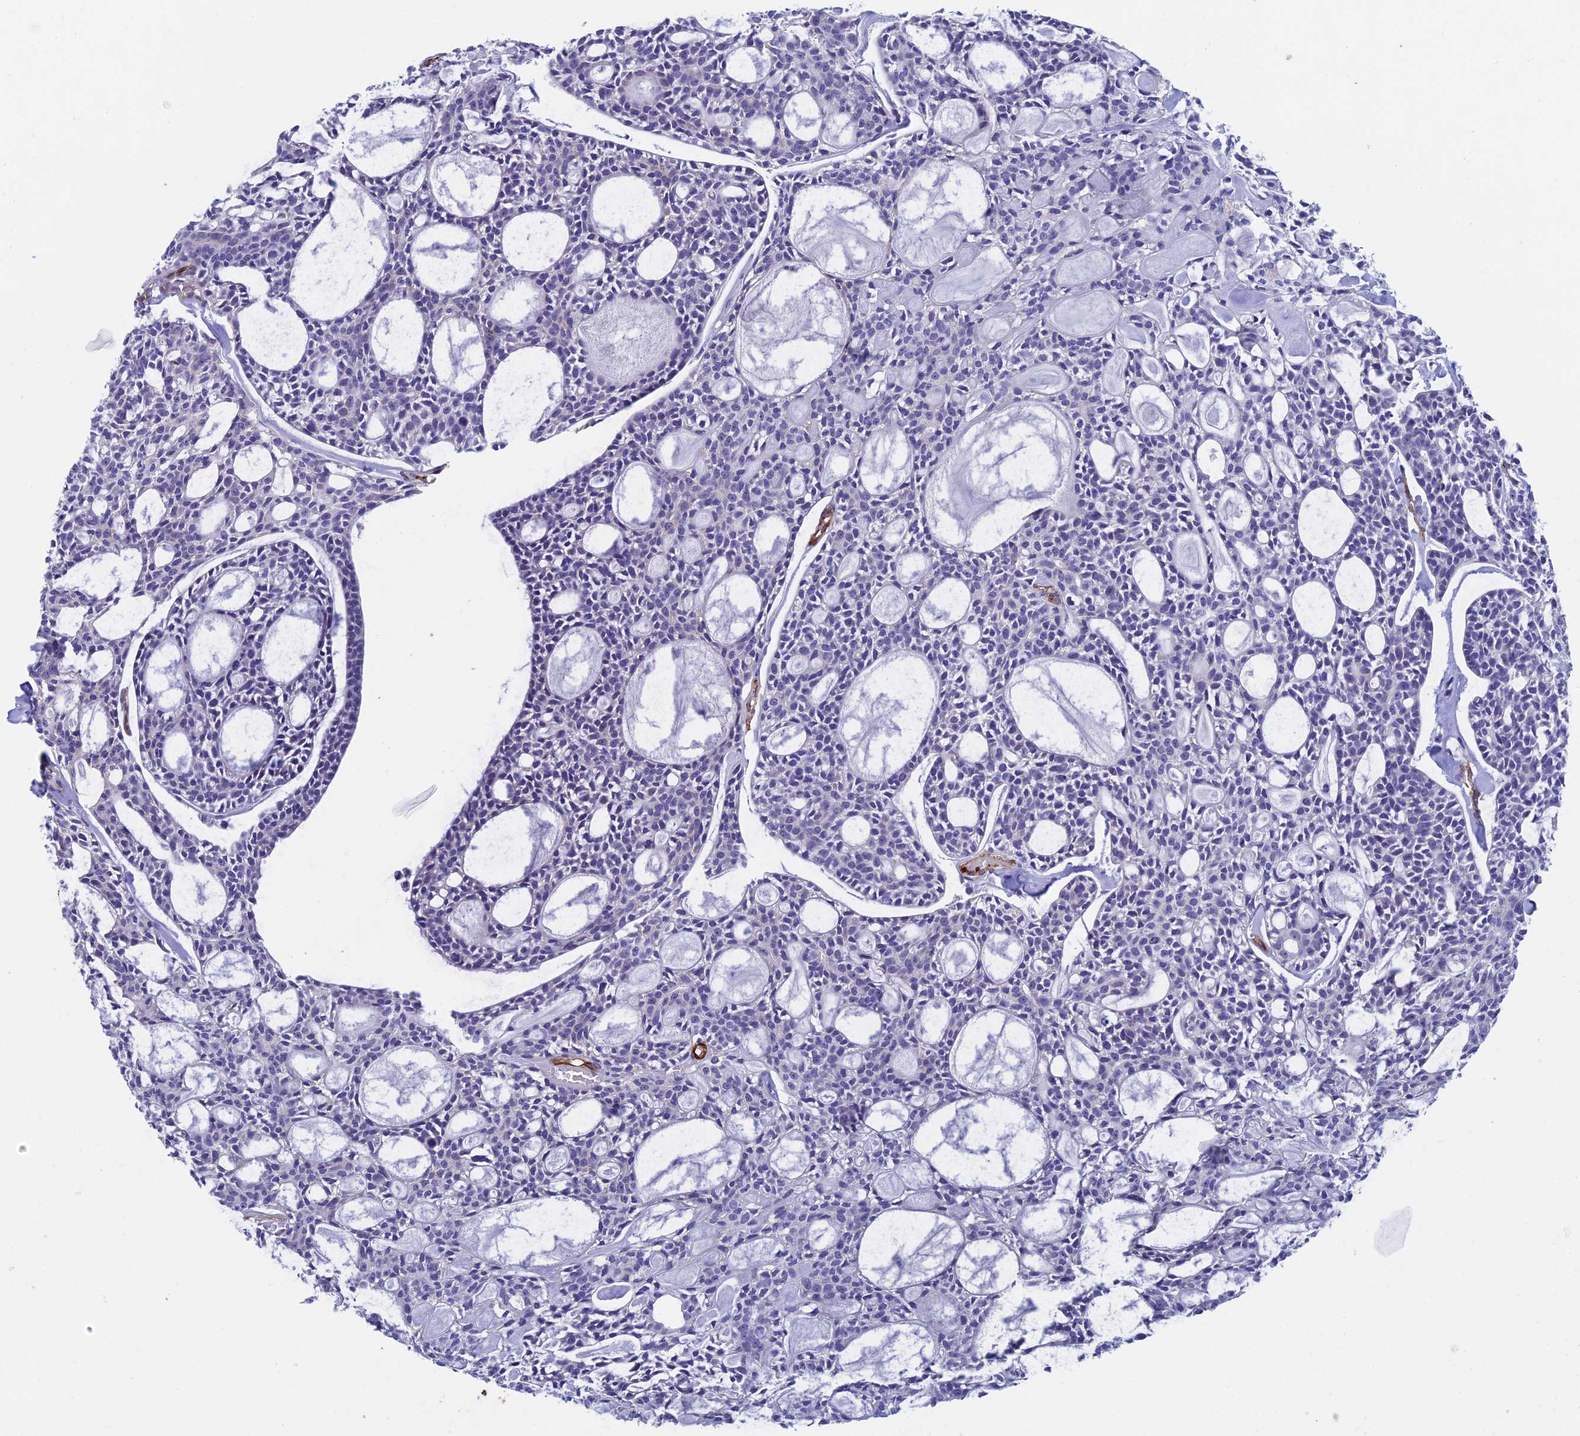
{"staining": {"intensity": "negative", "quantity": "none", "location": "none"}, "tissue": "head and neck cancer", "cell_type": "Tumor cells", "image_type": "cancer", "snomed": [{"axis": "morphology", "description": "Adenocarcinoma, NOS"}, {"axis": "topography", "description": "Salivary gland"}, {"axis": "topography", "description": "Head-Neck"}], "caption": "Tumor cells are negative for protein expression in human head and neck adenocarcinoma.", "gene": "INSYN1", "patient": {"sex": "male", "age": 55}}